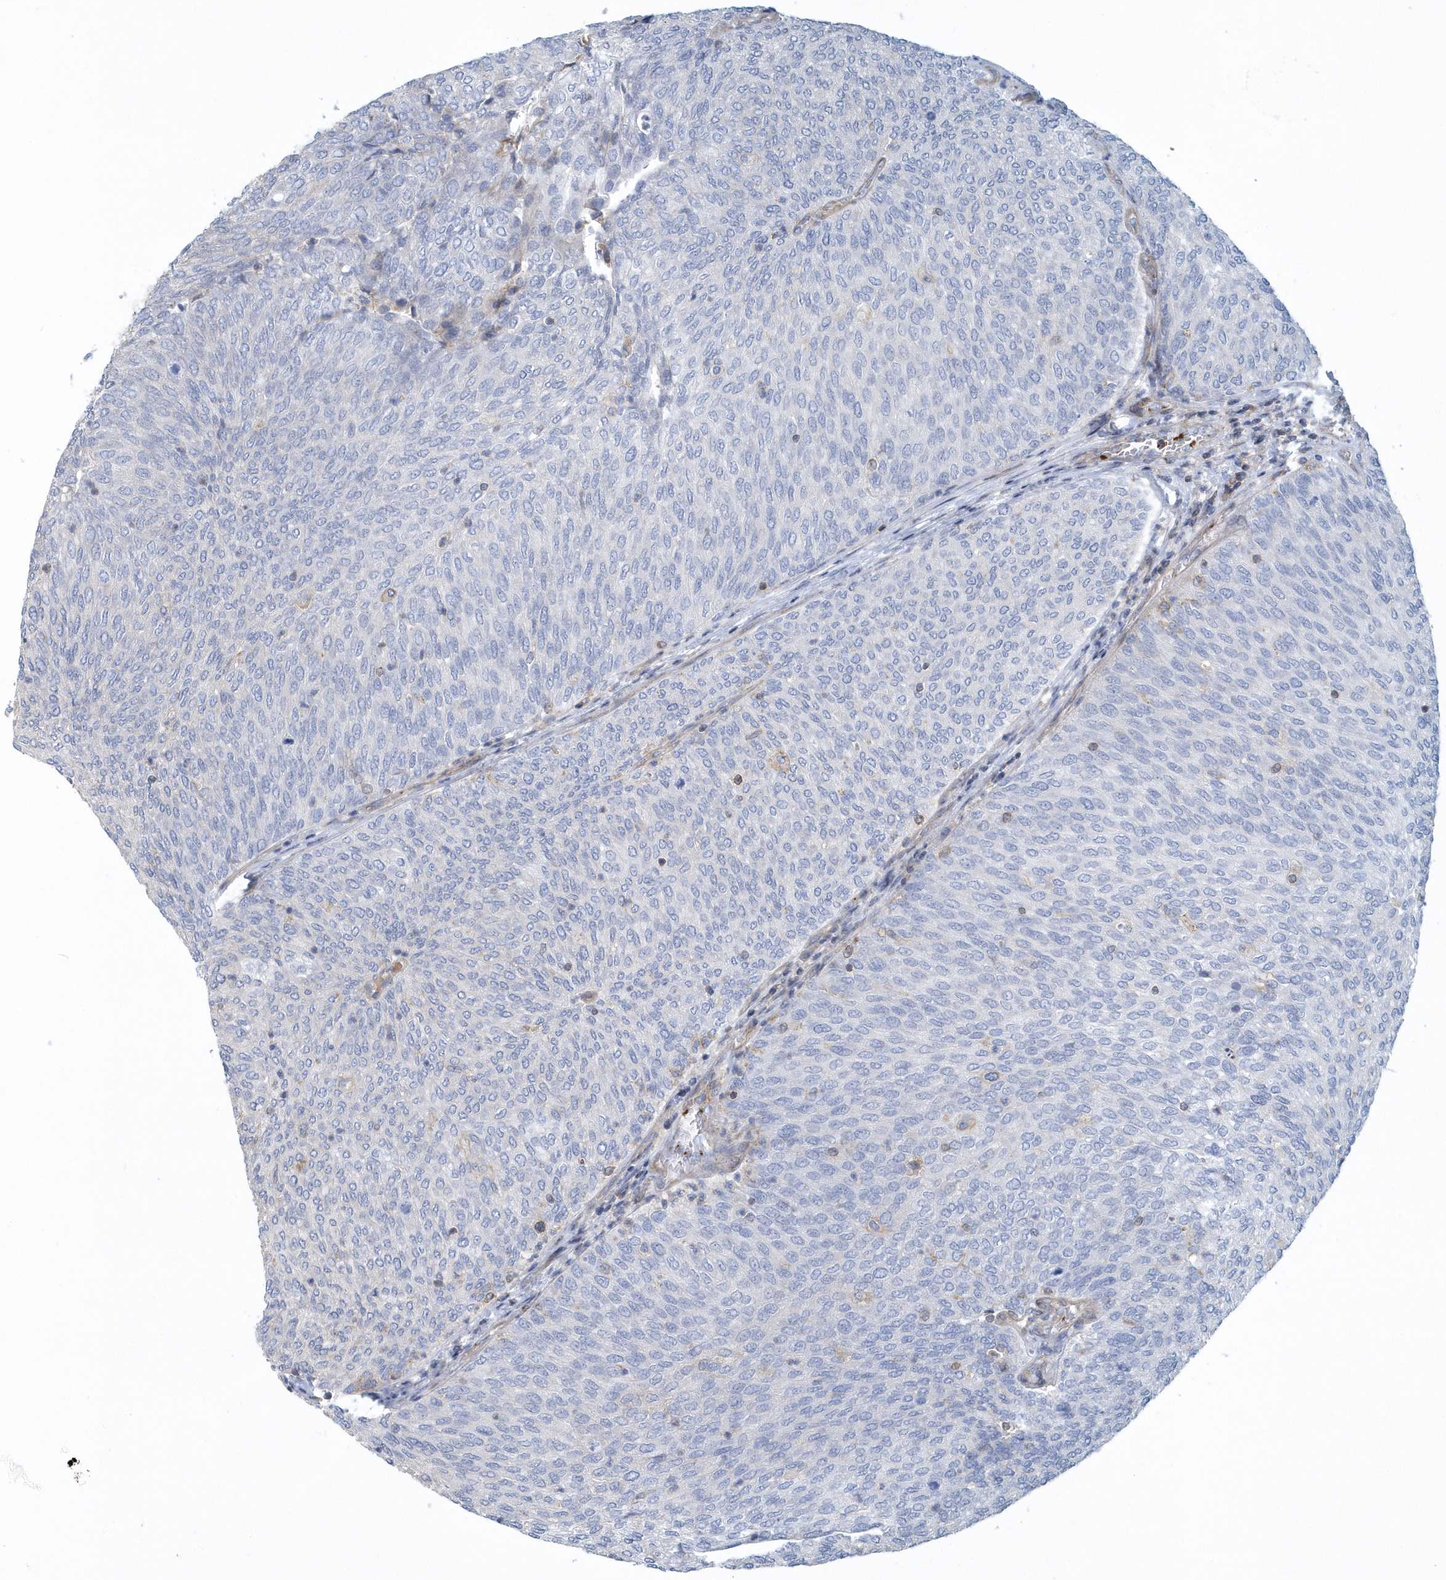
{"staining": {"intensity": "negative", "quantity": "none", "location": "none"}, "tissue": "urothelial cancer", "cell_type": "Tumor cells", "image_type": "cancer", "snomed": [{"axis": "morphology", "description": "Urothelial carcinoma, Low grade"}, {"axis": "topography", "description": "Urinary bladder"}], "caption": "Immunohistochemistry photomicrograph of urothelial cancer stained for a protein (brown), which shows no positivity in tumor cells.", "gene": "ARAP2", "patient": {"sex": "female", "age": 79}}